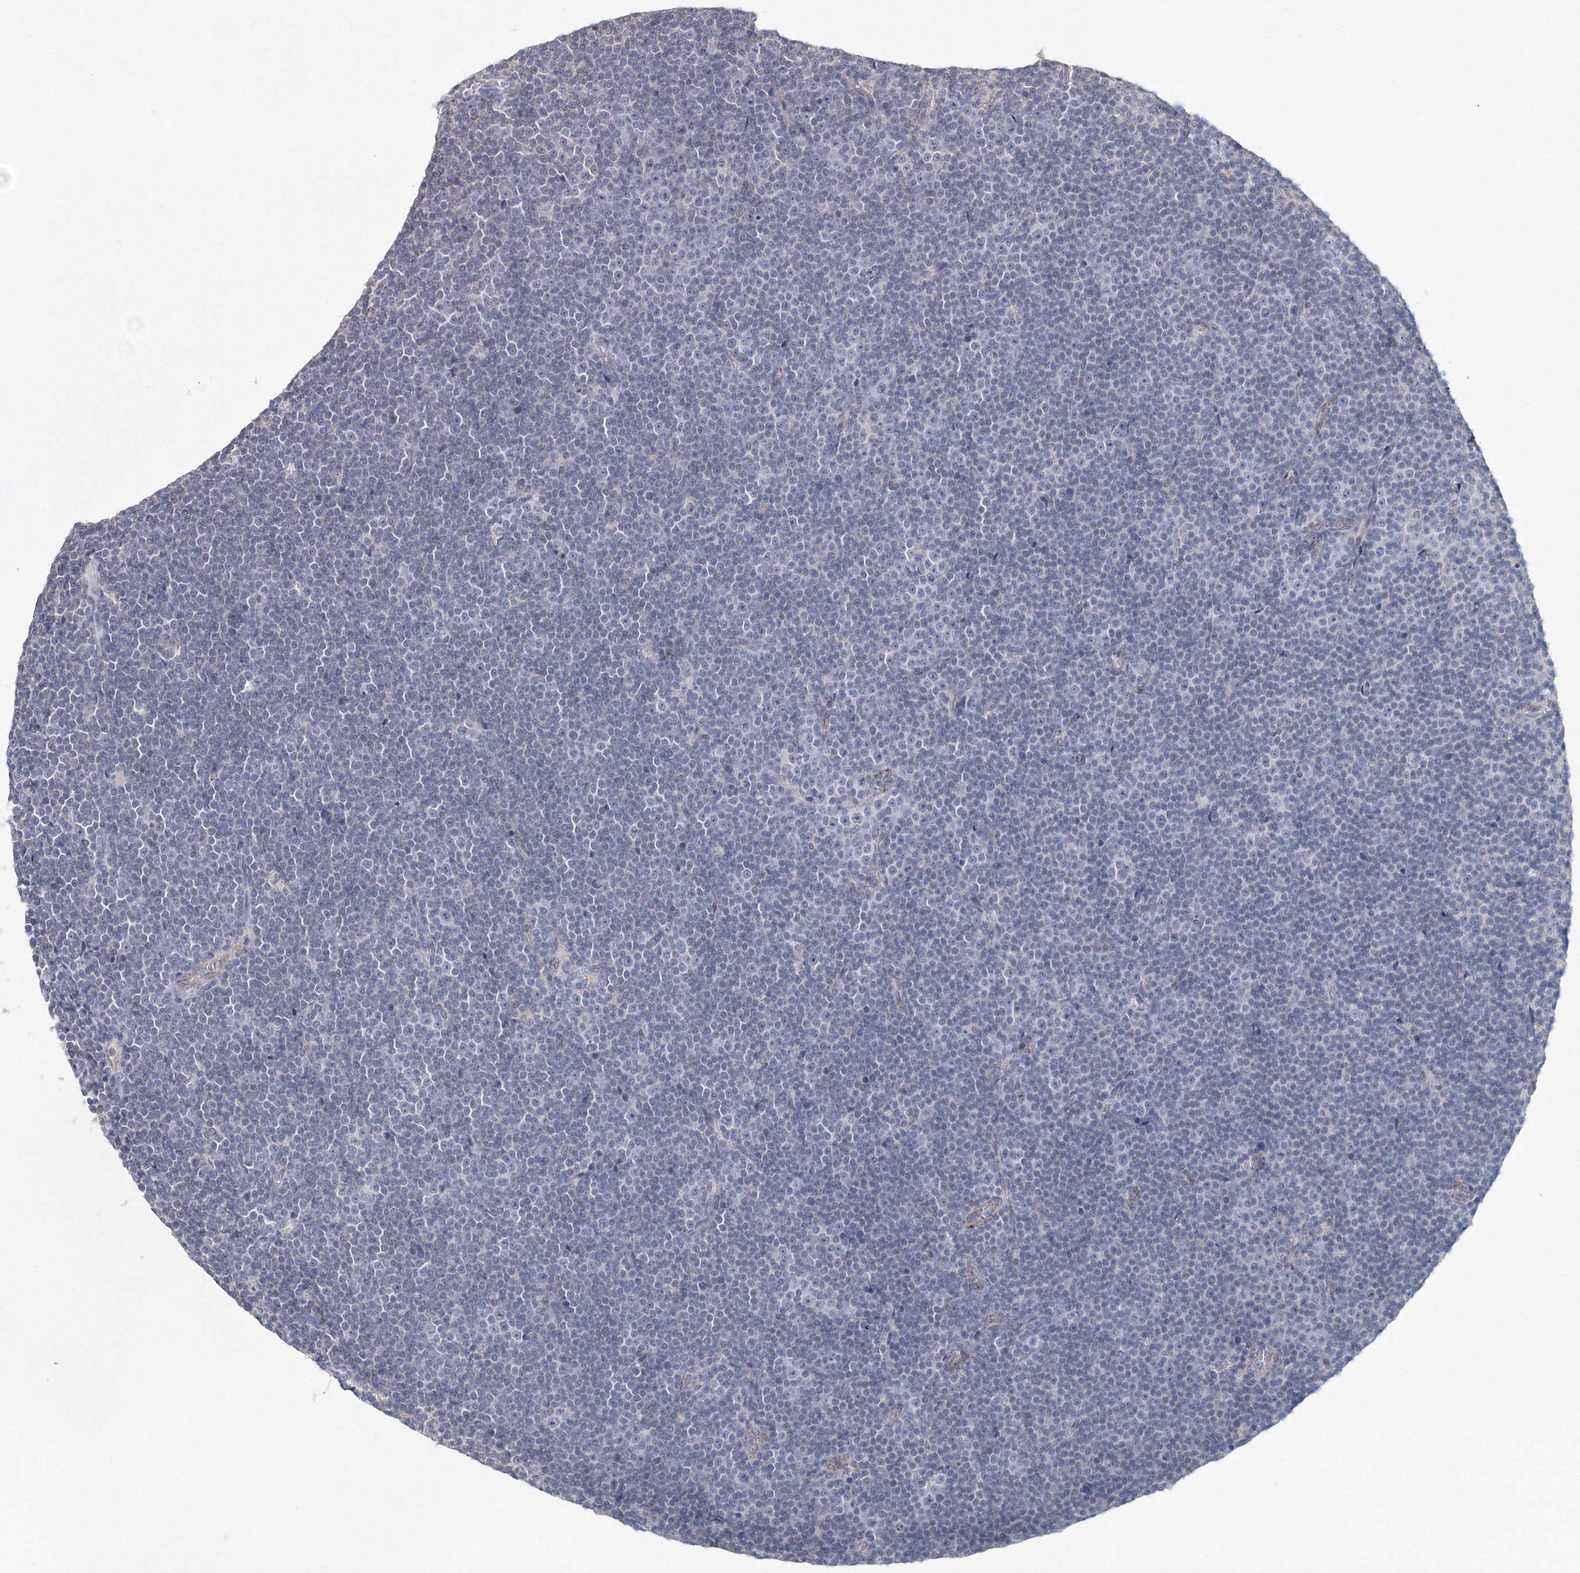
{"staining": {"intensity": "negative", "quantity": "none", "location": "none"}, "tissue": "lymphoma", "cell_type": "Tumor cells", "image_type": "cancer", "snomed": [{"axis": "morphology", "description": "Malignant lymphoma, non-Hodgkin's type, Low grade"}, {"axis": "topography", "description": "Lymph node"}], "caption": "Tumor cells are negative for brown protein staining in low-grade malignant lymphoma, non-Hodgkin's type.", "gene": "SLC7A7", "patient": {"sex": "female", "age": 67}}